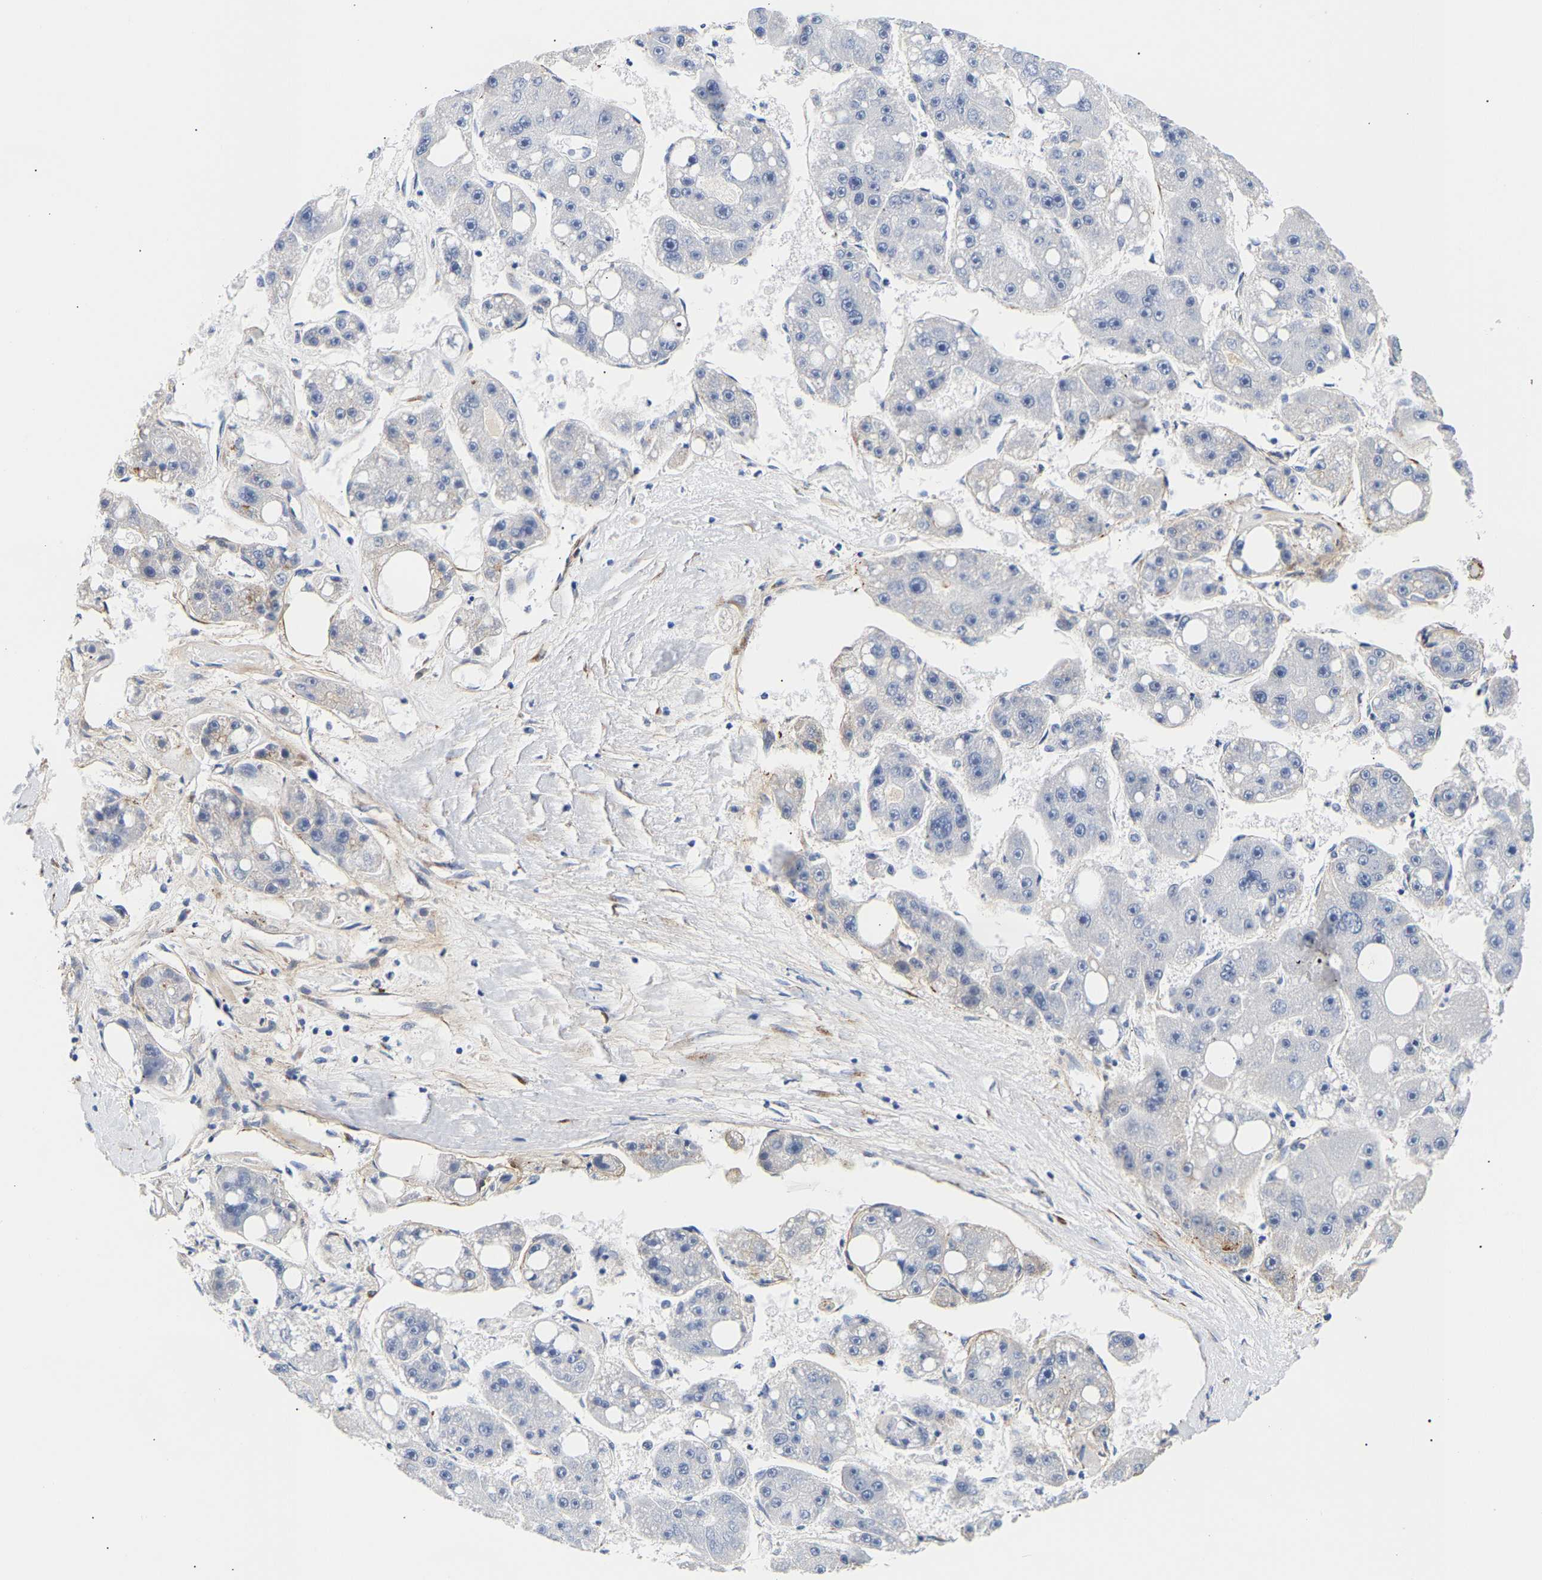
{"staining": {"intensity": "negative", "quantity": "none", "location": "none"}, "tissue": "liver cancer", "cell_type": "Tumor cells", "image_type": "cancer", "snomed": [{"axis": "morphology", "description": "Carcinoma, Hepatocellular, NOS"}, {"axis": "topography", "description": "Liver"}], "caption": "Micrograph shows no significant protein staining in tumor cells of liver hepatocellular carcinoma.", "gene": "IGFBP7", "patient": {"sex": "female", "age": 61}}